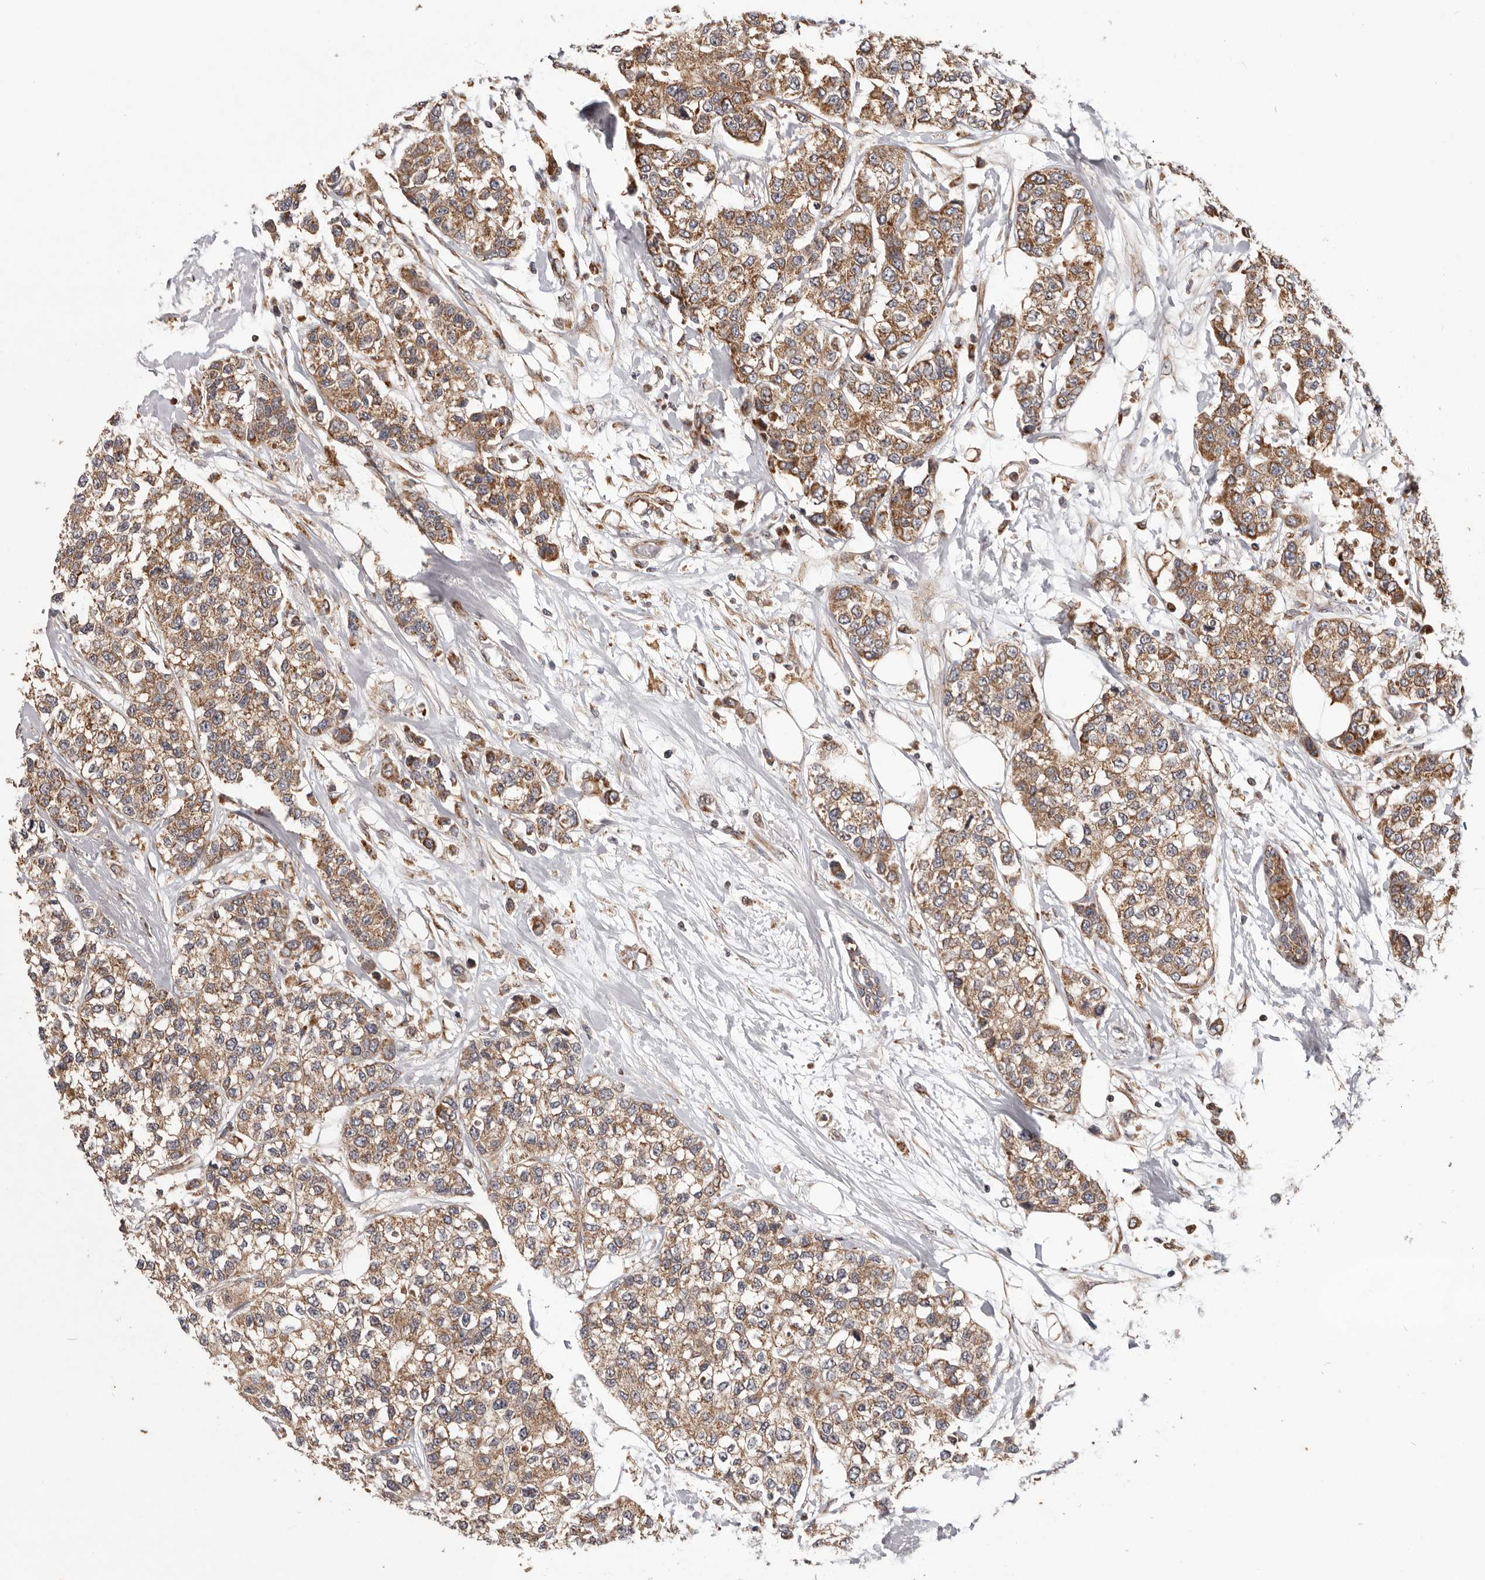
{"staining": {"intensity": "moderate", "quantity": ">75%", "location": "cytoplasmic/membranous"}, "tissue": "breast cancer", "cell_type": "Tumor cells", "image_type": "cancer", "snomed": [{"axis": "morphology", "description": "Duct carcinoma"}, {"axis": "topography", "description": "Breast"}], "caption": "An immunohistochemistry photomicrograph of neoplastic tissue is shown. Protein staining in brown highlights moderate cytoplasmic/membranous positivity in breast cancer (infiltrating ductal carcinoma) within tumor cells. (IHC, brightfield microscopy, high magnification).", "gene": "MRPS10", "patient": {"sex": "female", "age": 51}}